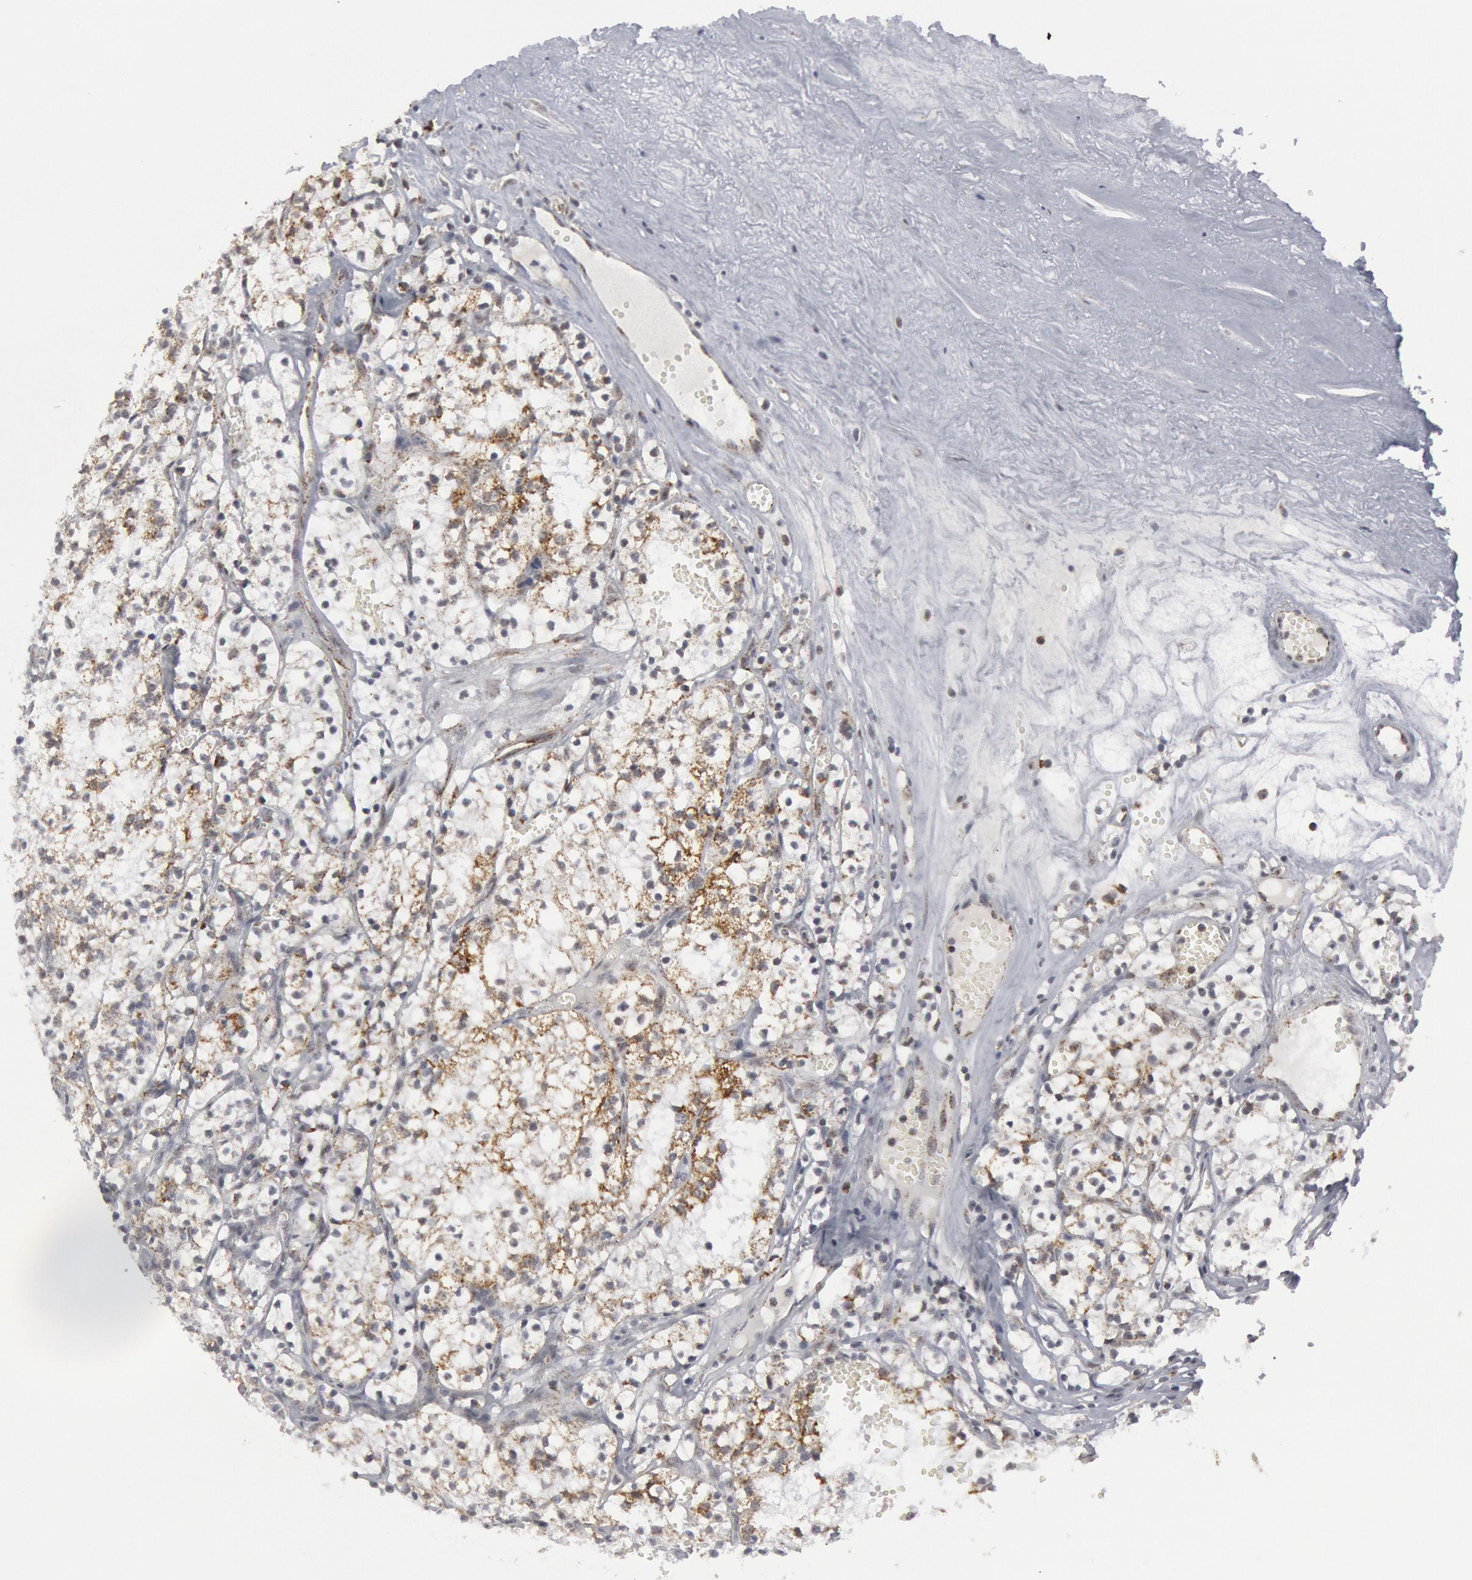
{"staining": {"intensity": "weak", "quantity": "25%-75%", "location": "cytoplasmic/membranous"}, "tissue": "renal cancer", "cell_type": "Tumor cells", "image_type": "cancer", "snomed": [{"axis": "morphology", "description": "Adenocarcinoma, NOS"}, {"axis": "topography", "description": "Kidney"}], "caption": "Weak cytoplasmic/membranous positivity for a protein is identified in about 25%-75% of tumor cells of renal cancer (adenocarcinoma) using IHC.", "gene": "CASP9", "patient": {"sex": "male", "age": 61}}